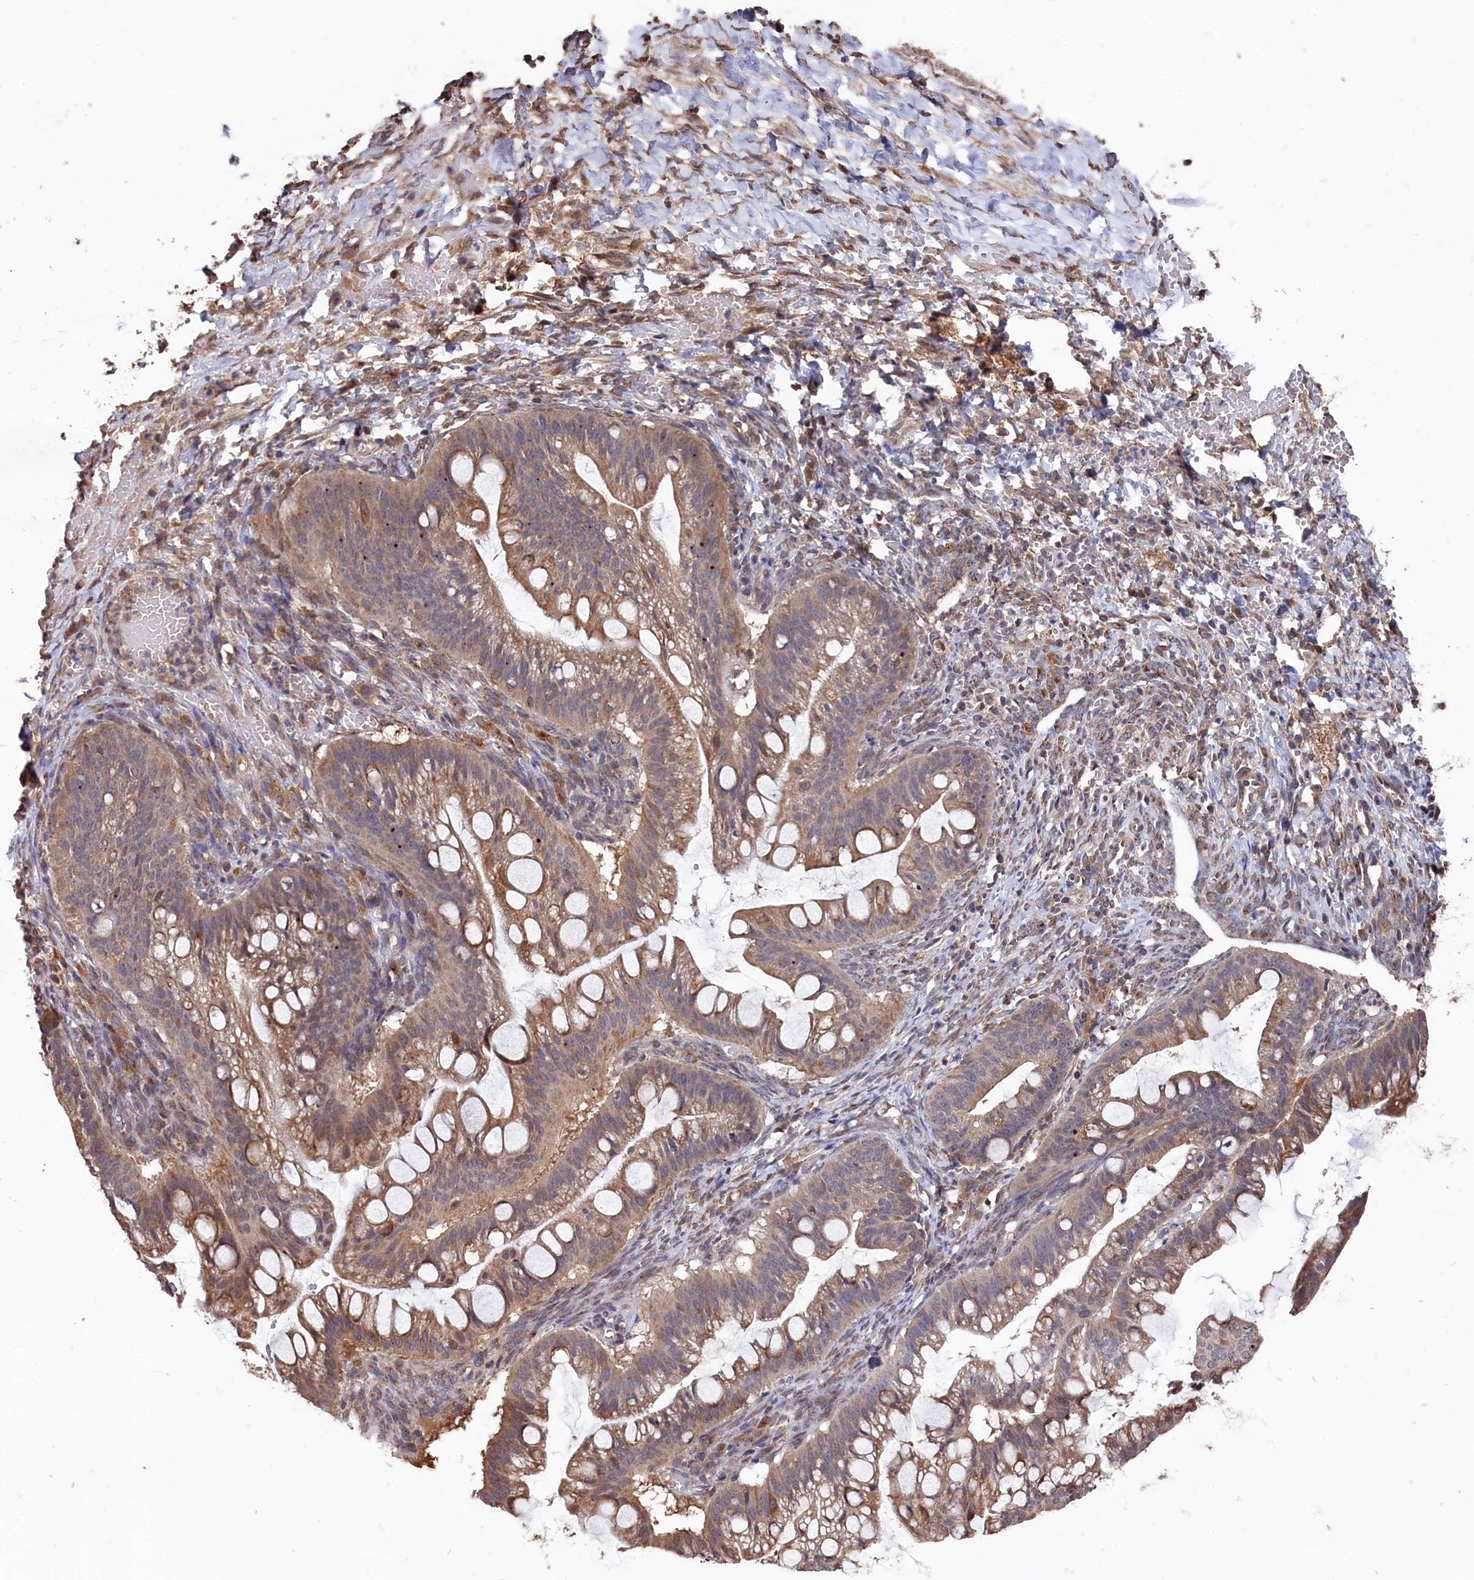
{"staining": {"intensity": "moderate", "quantity": ">75%", "location": "cytoplasmic/membranous"}, "tissue": "ovarian cancer", "cell_type": "Tumor cells", "image_type": "cancer", "snomed": [{"axis": "morphology", "description": "Cystadenocarcinoma, mucinous, NOS"}, {"axis": "topography", "description": "Ovary"}], "caption": "Ovarian mucinous cystadenocarcinoma tissue exhibits moderate cytoplasmic/membranous positivity in approximately >75% of tumor cells, visualized by immunohistochemistry.", "gene": "SLC12A4", "patient": {"sex": "female", "age": 73}}